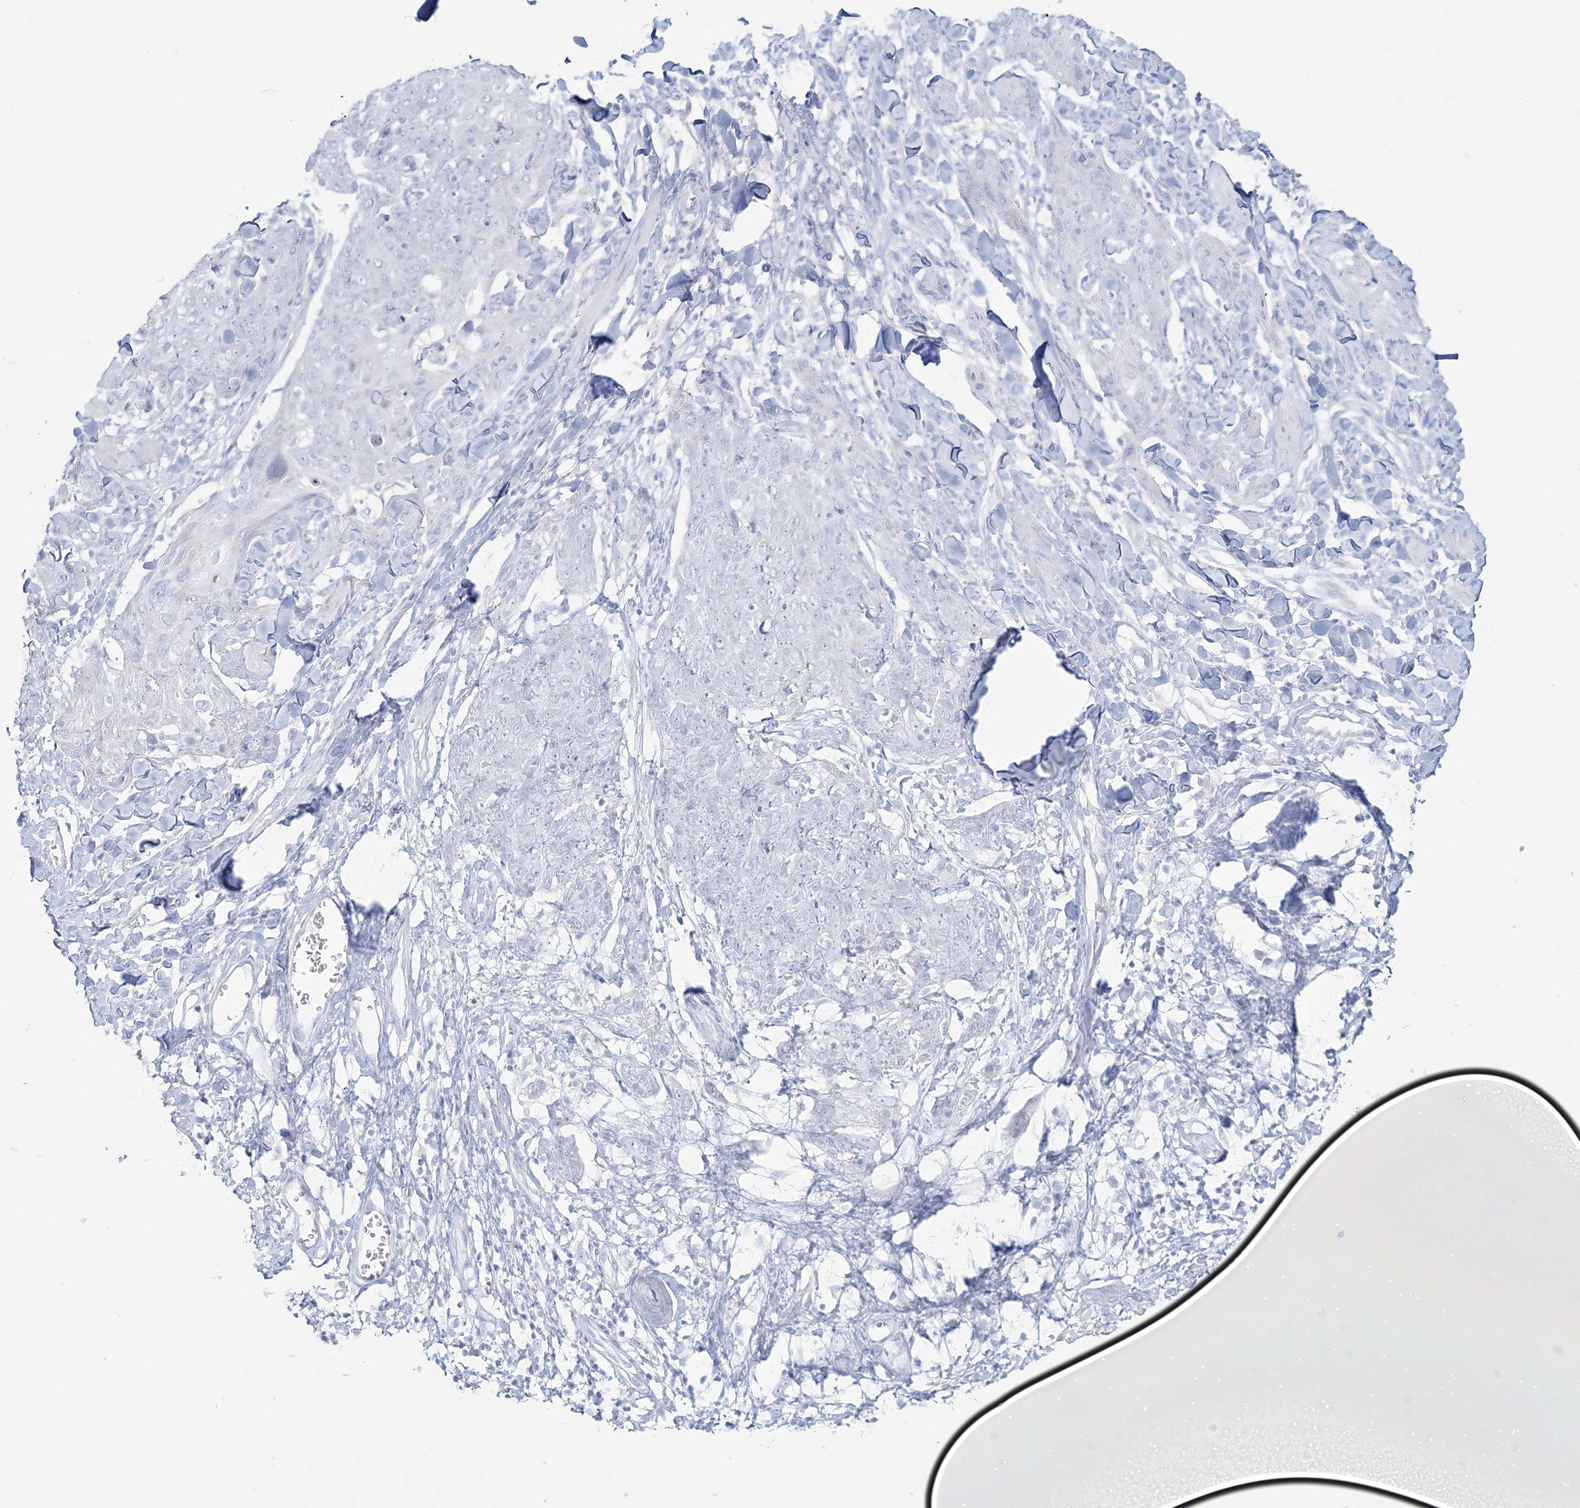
{"staining": {"intensity": "negative", "quantity": "none", "location": "none"}, "tissue": "skin cancer", "cell_type": "Tumor cells", "image_type": "cancer", "snomed": [{"axis": "morphology", "description": "Squamous cell carcinoma, NOS"}, {"axis": "topography", "description": "Skin"}, {"axis": "topography", "description": "Vulva"}], "caption": "Human skin cancer (squamous cell carcinoma) stained for a protein using immunohistochemistry (IHC) demonstrates no positivity in tumor cells.", "gene": "ADGB", "patient": {"sex": "female", "age": 85}}